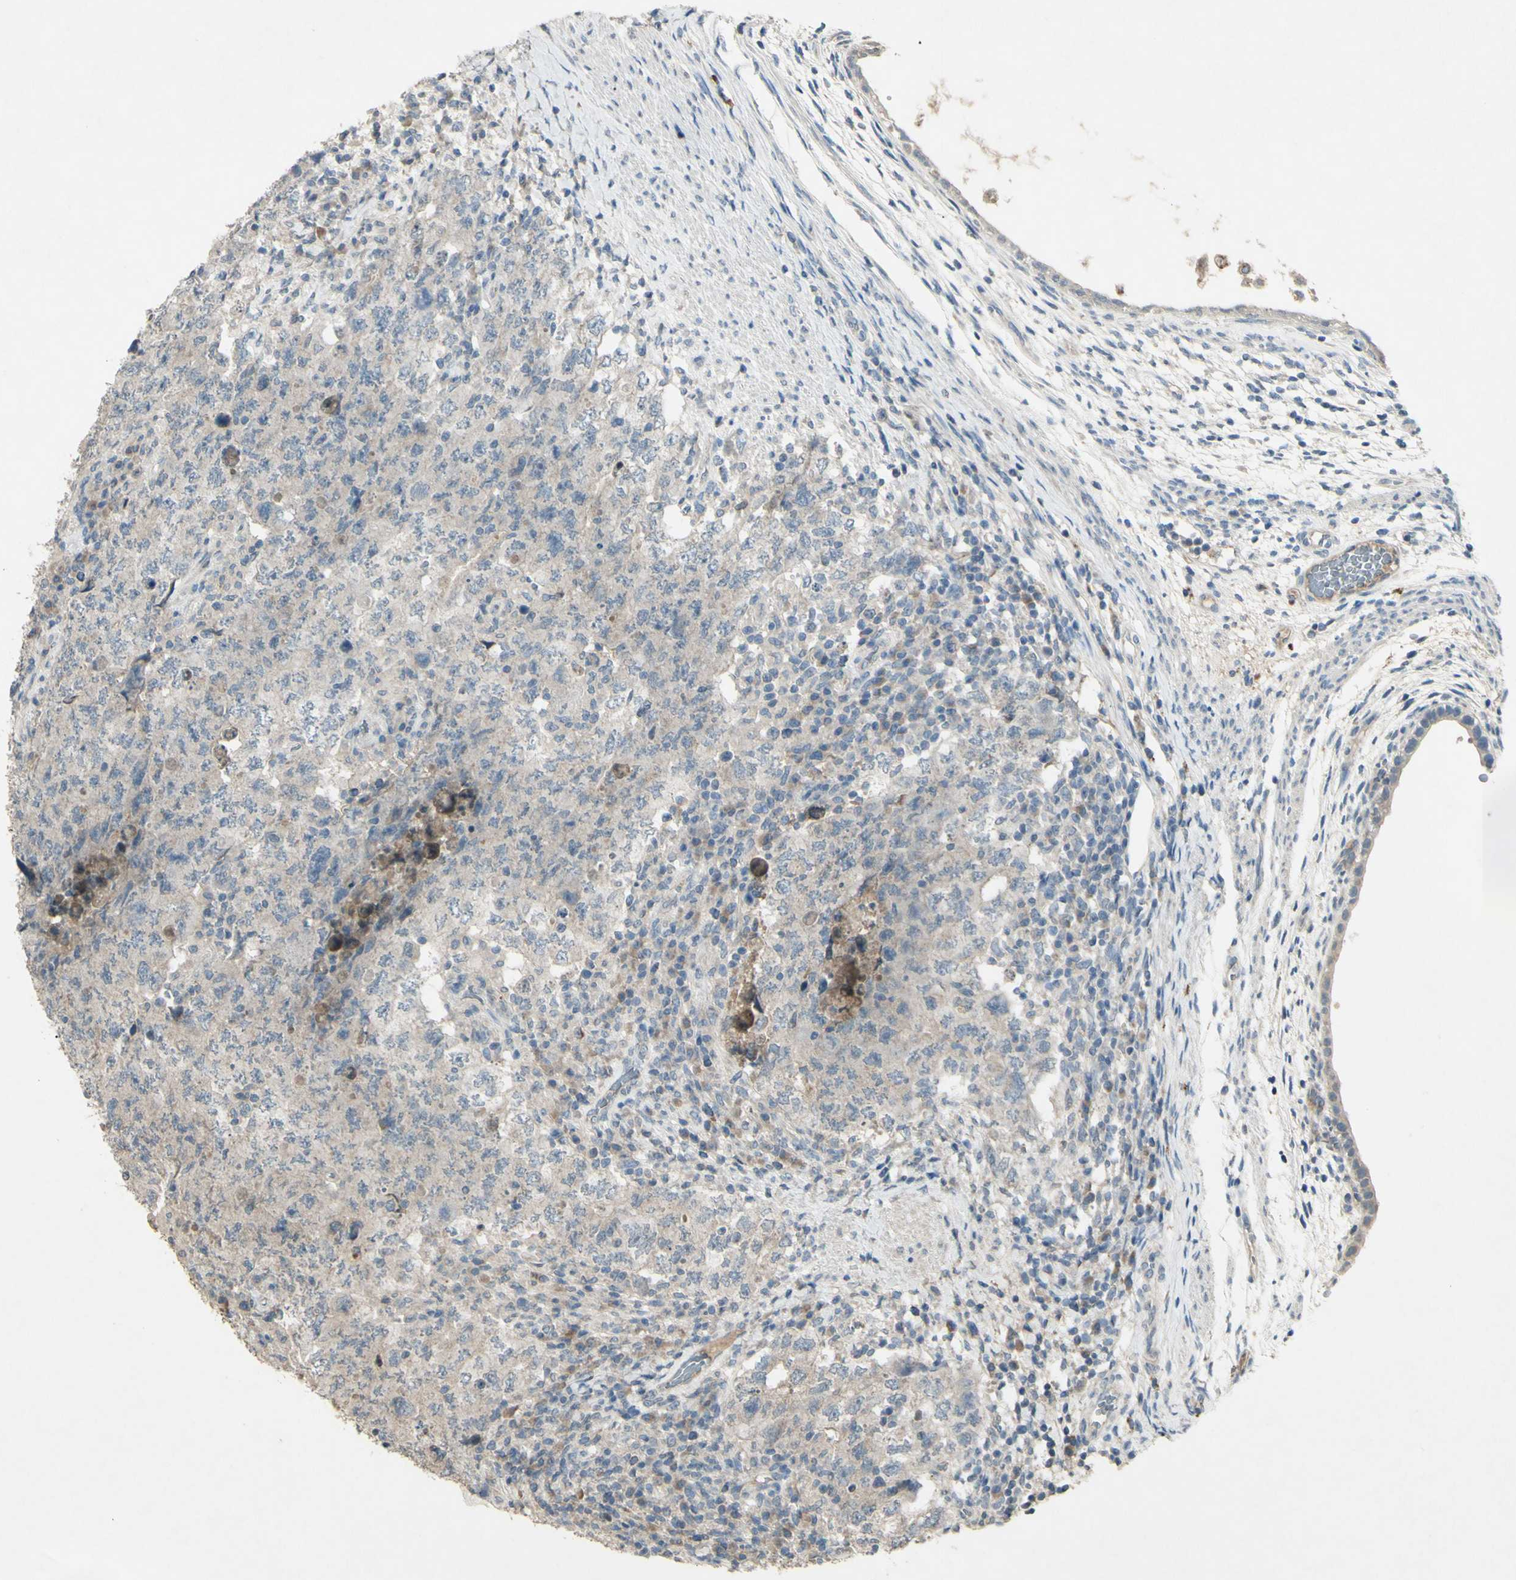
{"staining": {"intensity": "weak", "quantity": "25%-75%", "location": "cytoplasmic/membranous"}, "tissue": "testis cancer", "cell_type": "Tumor cells", "image_type": "cancer", "snomed": [{"axis": "morphology", "description": "Carcinoma, Embryonal, NOS"}, {"axis": "topography", "description": "Testis"}], "caption": "This is a photomicrograph of IHC staining of testis cancer, which shows weak staining in the cytoplasmic/membranous of tumor cells.", "gene": "TIMM21", "patient": {"sex": "male", "age": 26}}